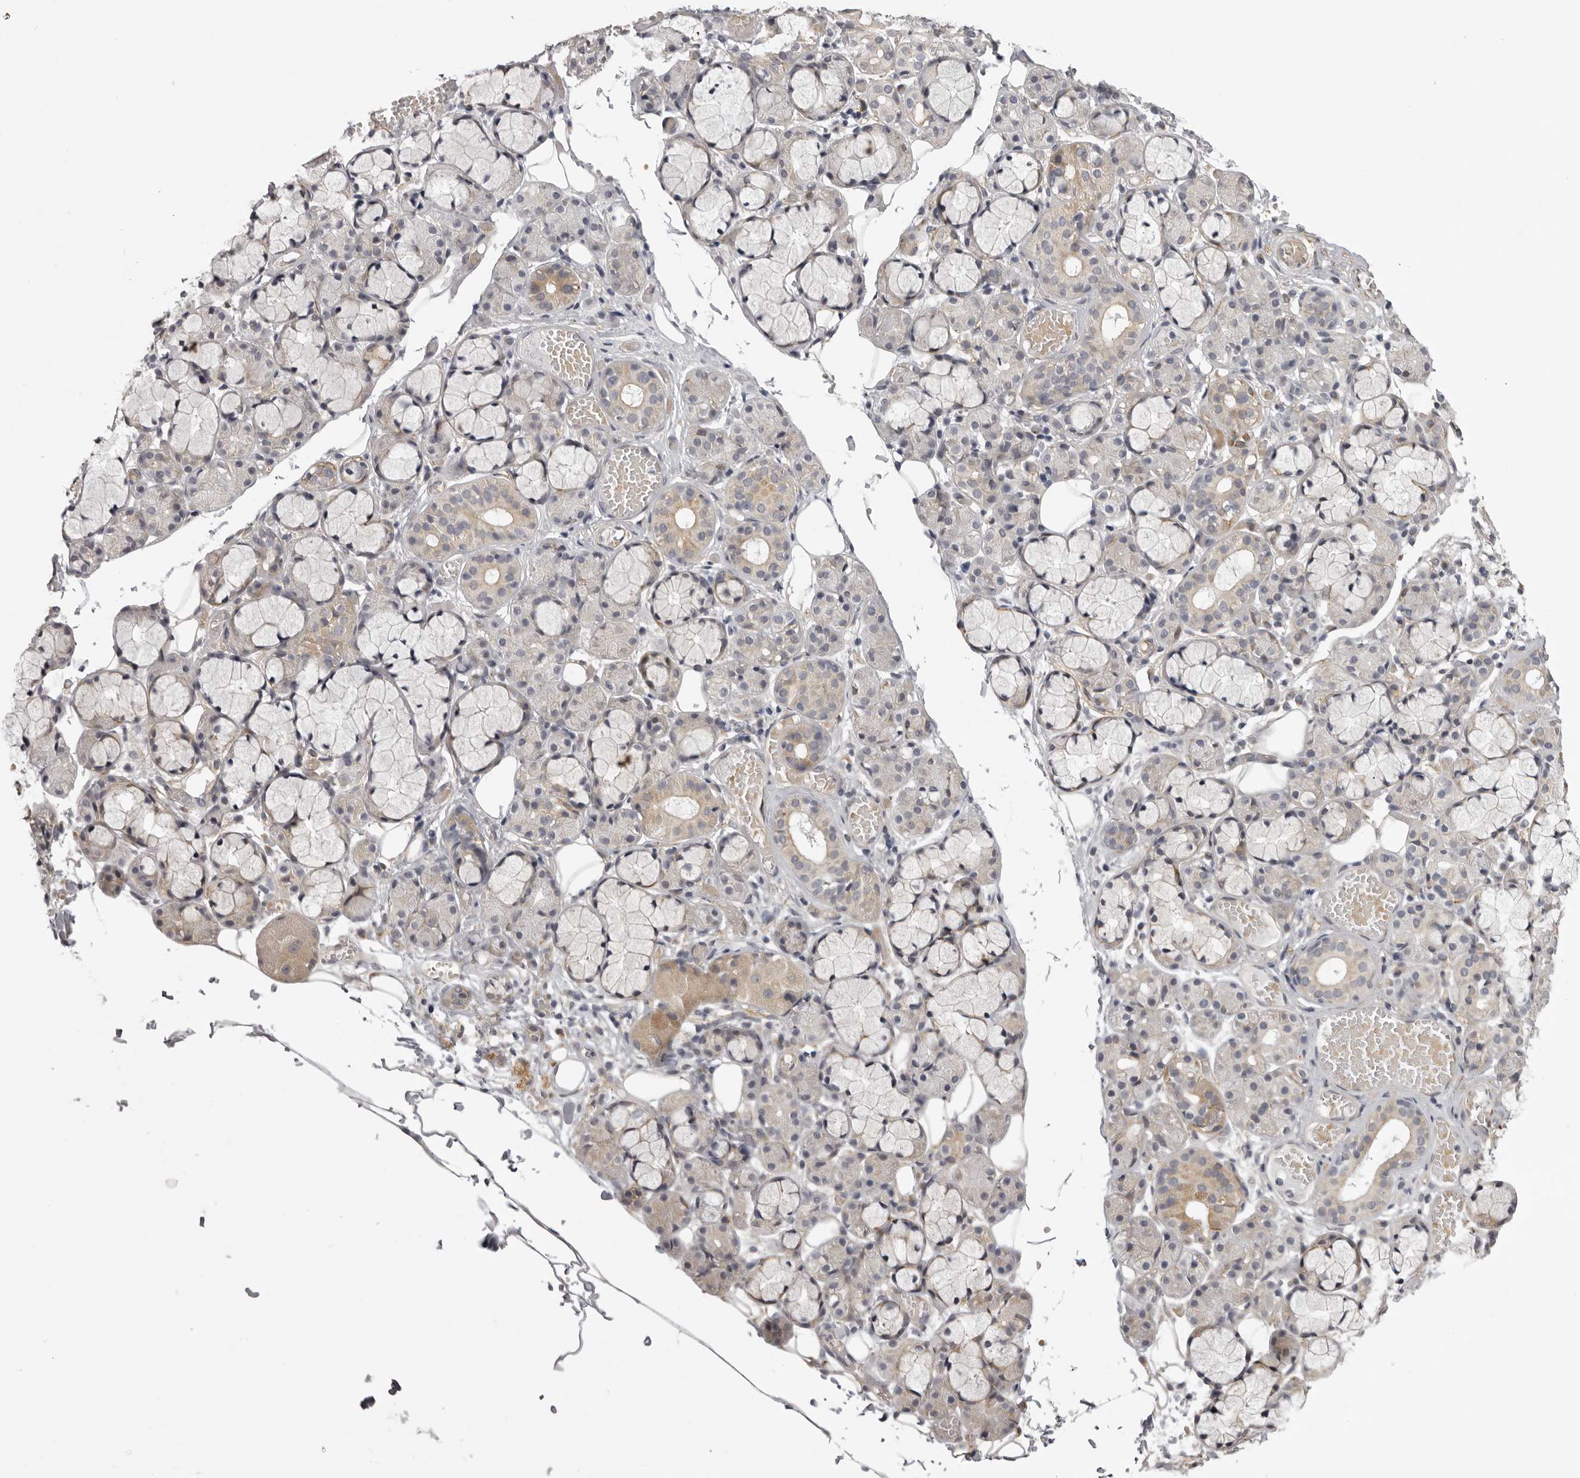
{"staining": {"intensity": "weak", "quantity": "<25%", "location": "cytoplasmic/membranous"}, "tissue": "salivary gland", "cell_type": "Glandular cells", "image_type": "normal", "snomed": [{"axis": "morphology", "description": "Normal tissue, NOS"}, {"axis": "topography", "description": "Salivary gland"}], "caption": "Photomicrograph shows no significant protein positivity in glandular cells of unremarkable salivary gland.", "gene": "EPHA10", "patient": {"sex": "male", "age": 63}}